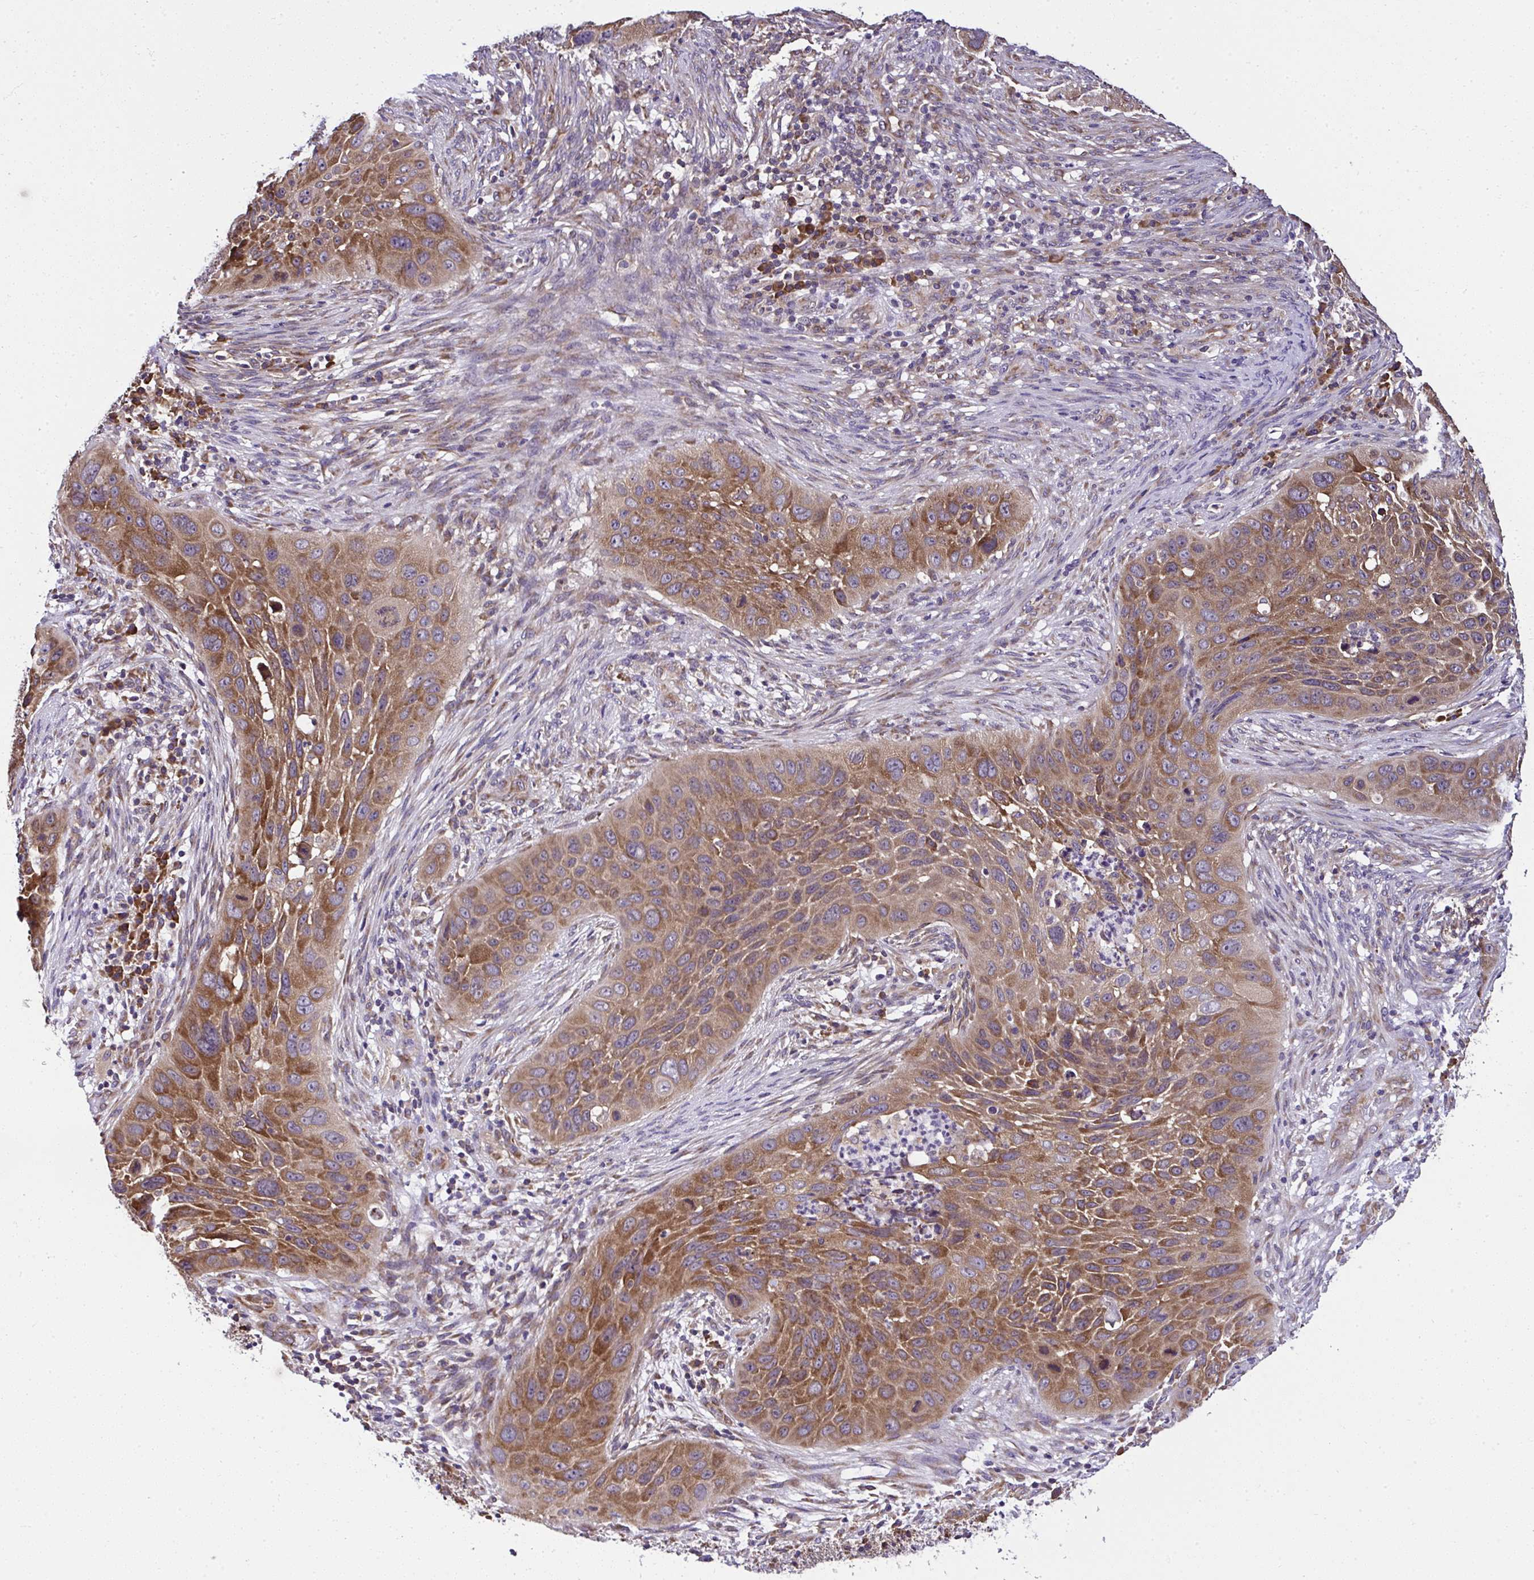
{"staining": {"intensity": "moderate", "quantity": ">75%", "location": "cytoplasmic/membranous"}, "tissue": "lung cancer", "cell_type": "Tumor cells", "image_type": "cancer", "snomed": [{"axis": "morphology", "description": "Squamous cell carcinoma, NOS"}, {"axis": "topography", "description": "Lung"}], "caption": "Lung squamous cell carcinoma stained for a protein shows moderate cytoplasmic/membranous positivity in tumor cells. (brown staining indicates protein expression, while blue staining denotes nuclei).", "gene": "RPS7", "patient": {"sex": "male", "age": 63}}